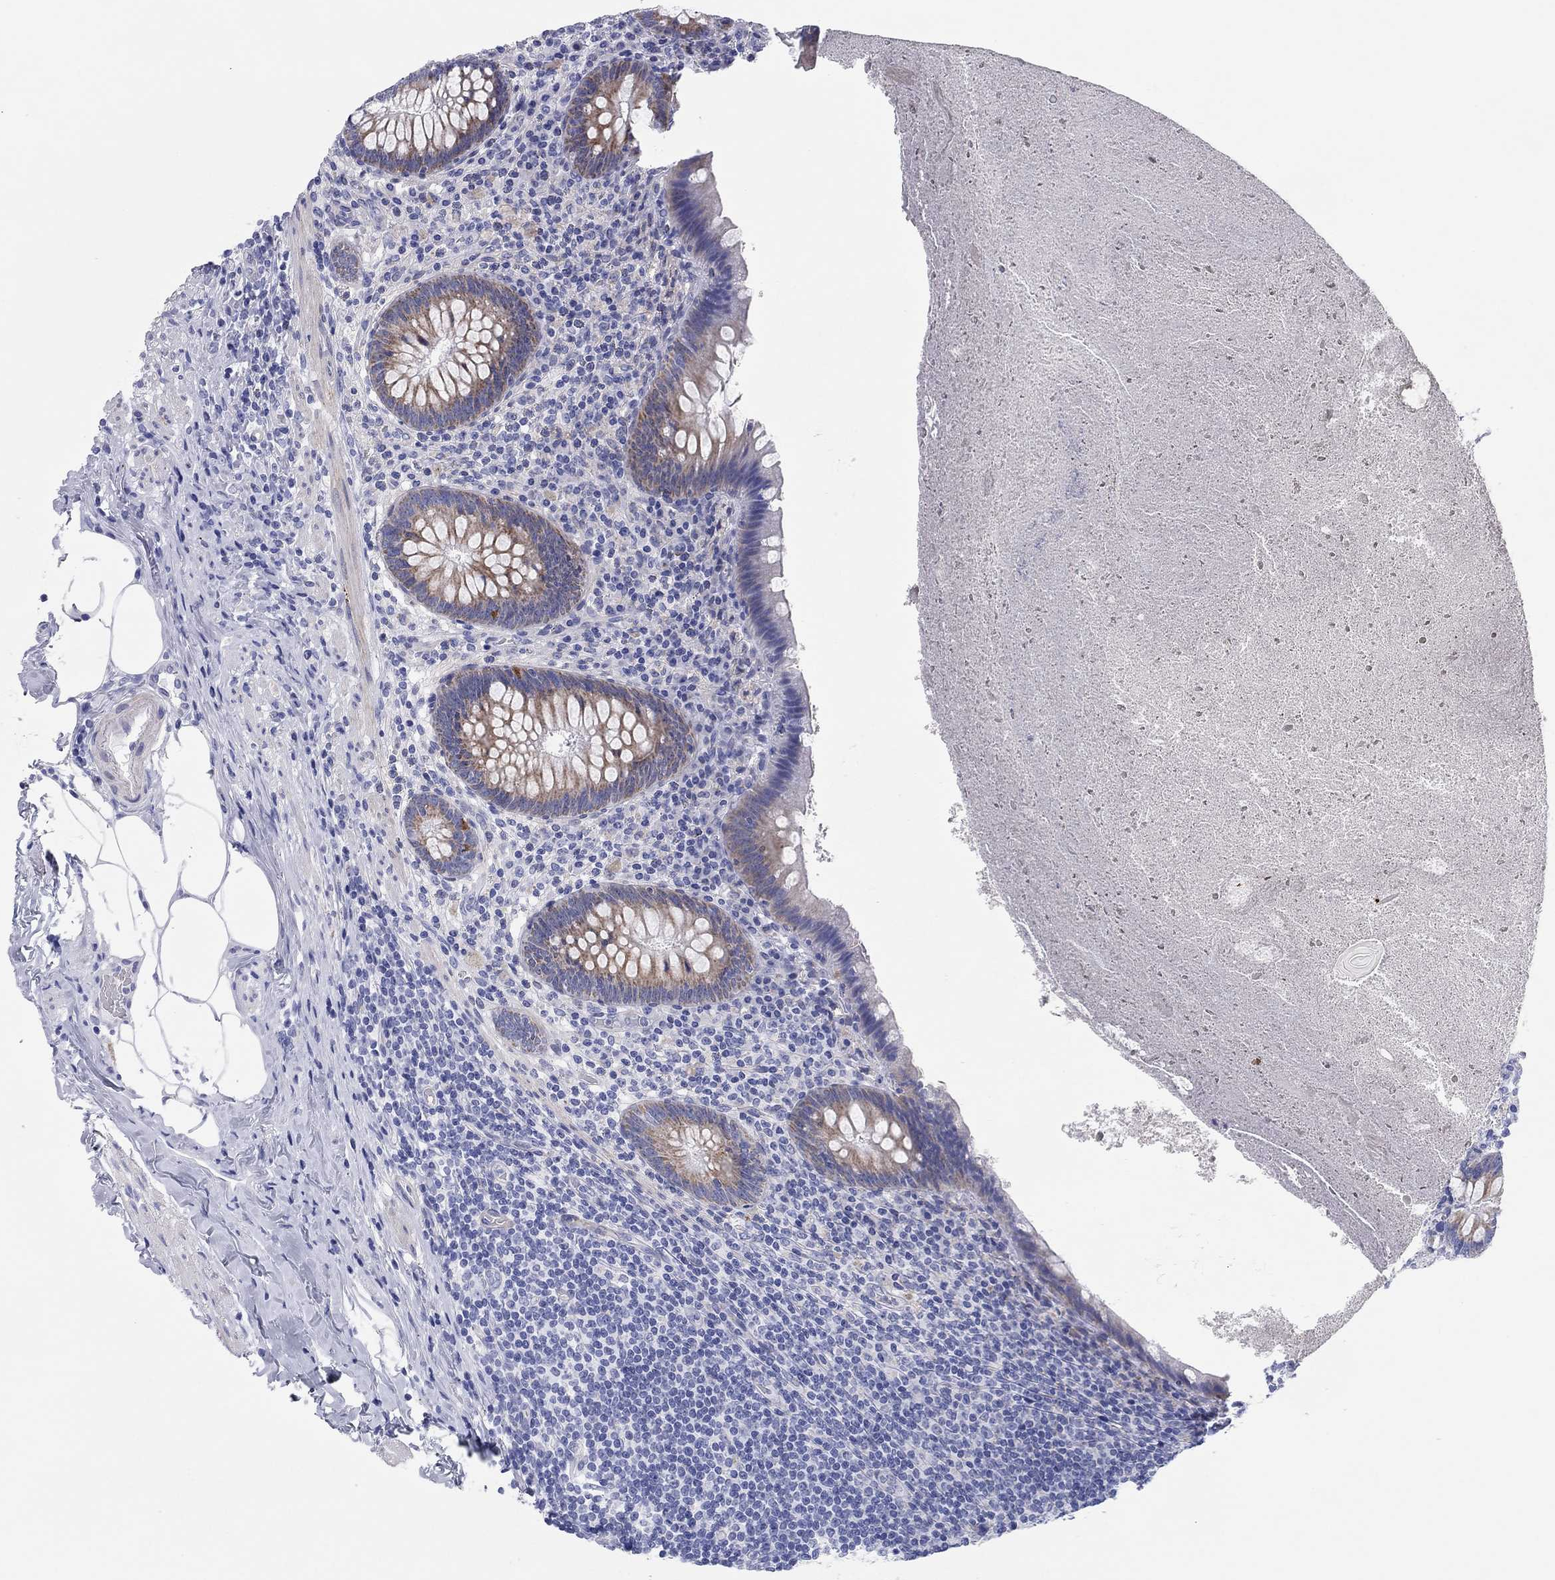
{"staining": {"intensity": "moderate", "quantity": "25%-75%", "location": "cytoplasmic/membranous"}, "tissue": "appendix", "cell_type": "Glandular cells", "image_type": "normal", "snomed": [{"axis": "morphology", "description": "Normal tissue, NOS"}, {"axis": "topography", "description": "Appendix"}], "caption": "Protein staining by IHC shows moderate cytoplasmic/membranous staining in about 25%-75% of glandular cells in unremarkable appendix.", "gene": "CHI3L2", "patient": {"sex": "male", "age": 47}}